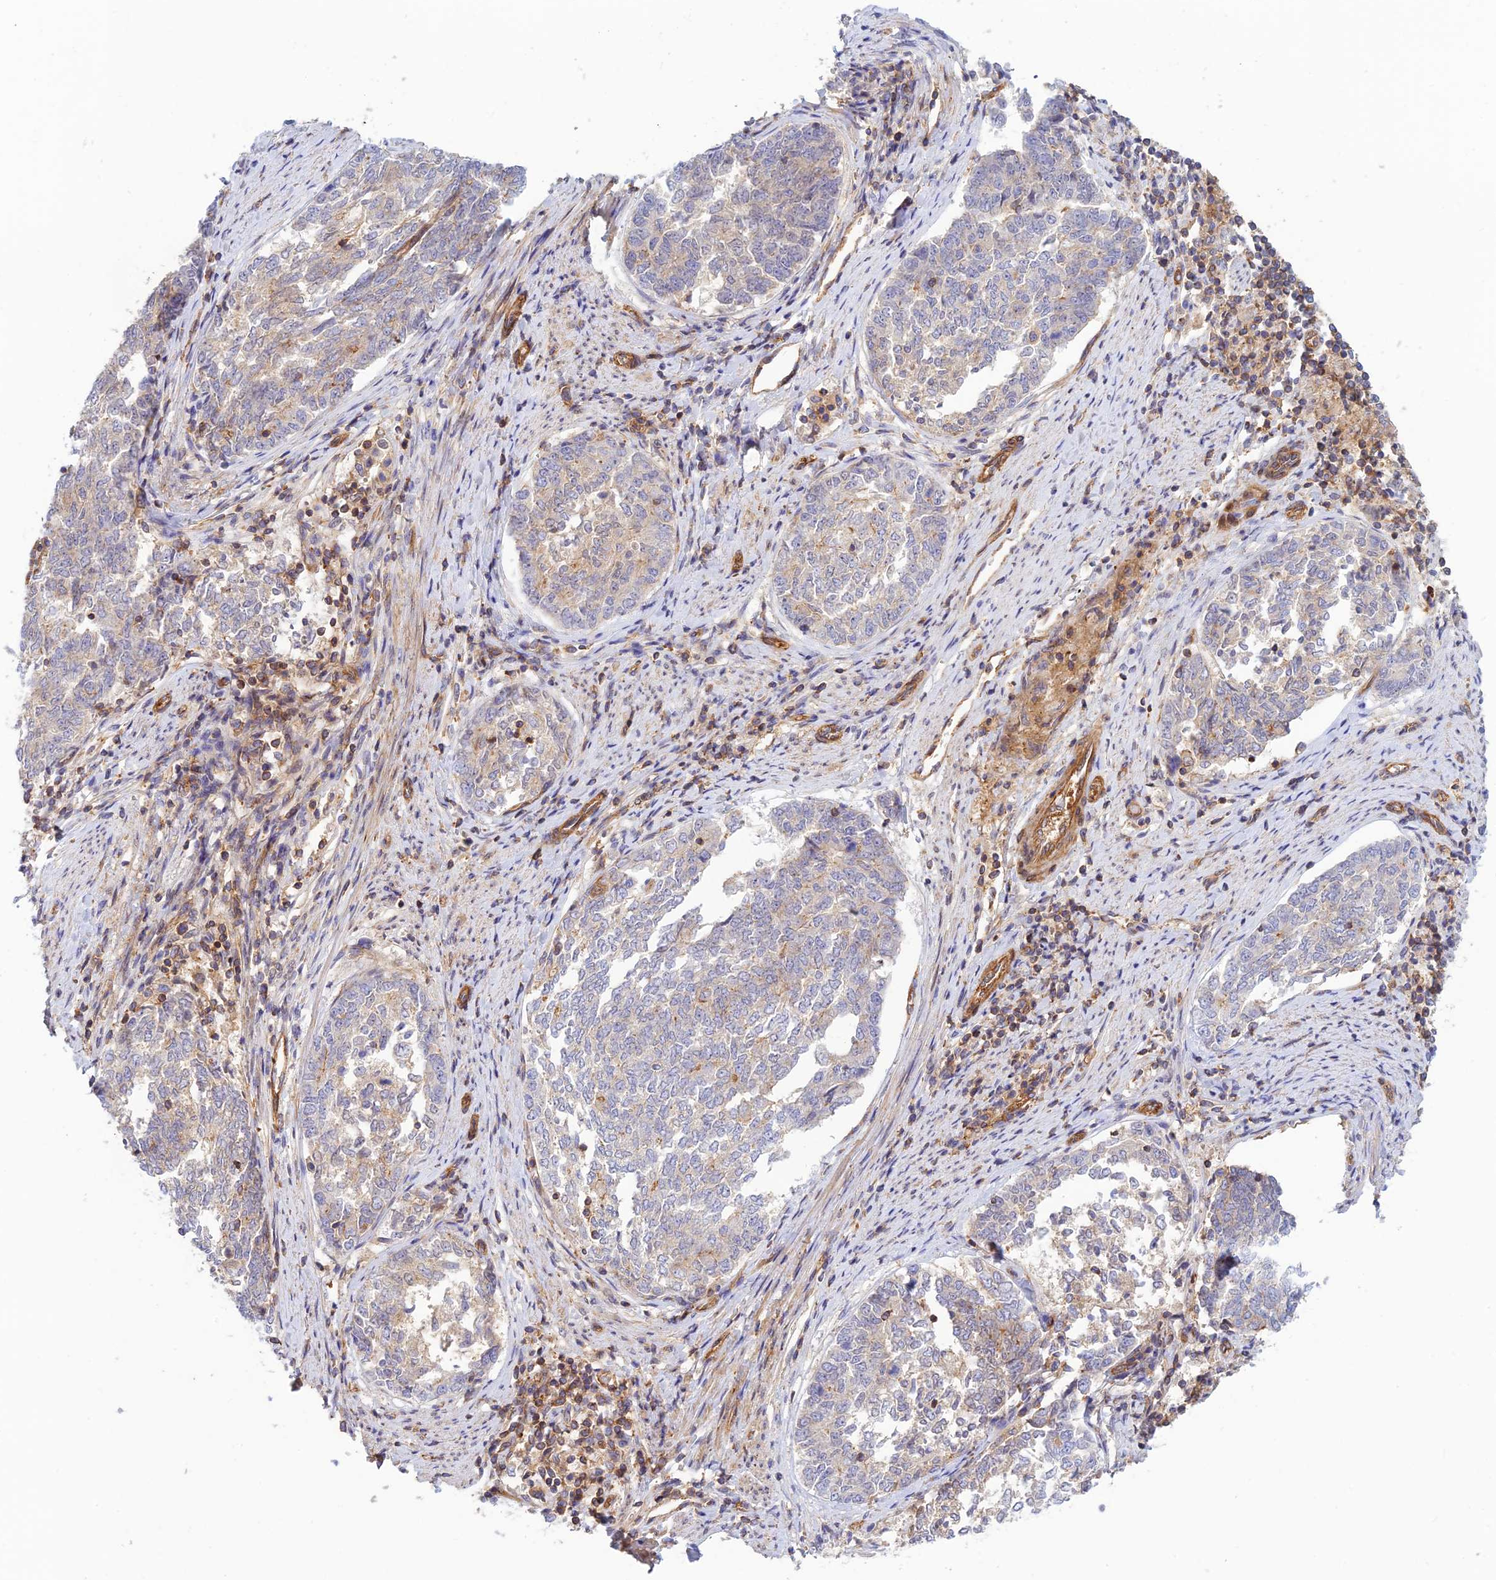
{"staining": {"intensity": "weak", "quantity": "<25%", "location": "cytoplasmic/membranous"}, "tissue": "endometrial cancer", "cell_type": "Tumor cells", "image_type": "cancer", "snomed": [{"axis": "morphology", "description": "Adenocarcinoma, NOS"}, {"axis": "topography", "description": "Endometrium"}], "caption": "DAB (3,3'-diaminobenzidine) immunohistochemical staining of human adenocarcinoma (endometrial) displays no significant positivity in tumor cells.", "gene": "PPP1R12C", "patient": {"sex": "female", "age": 80}}